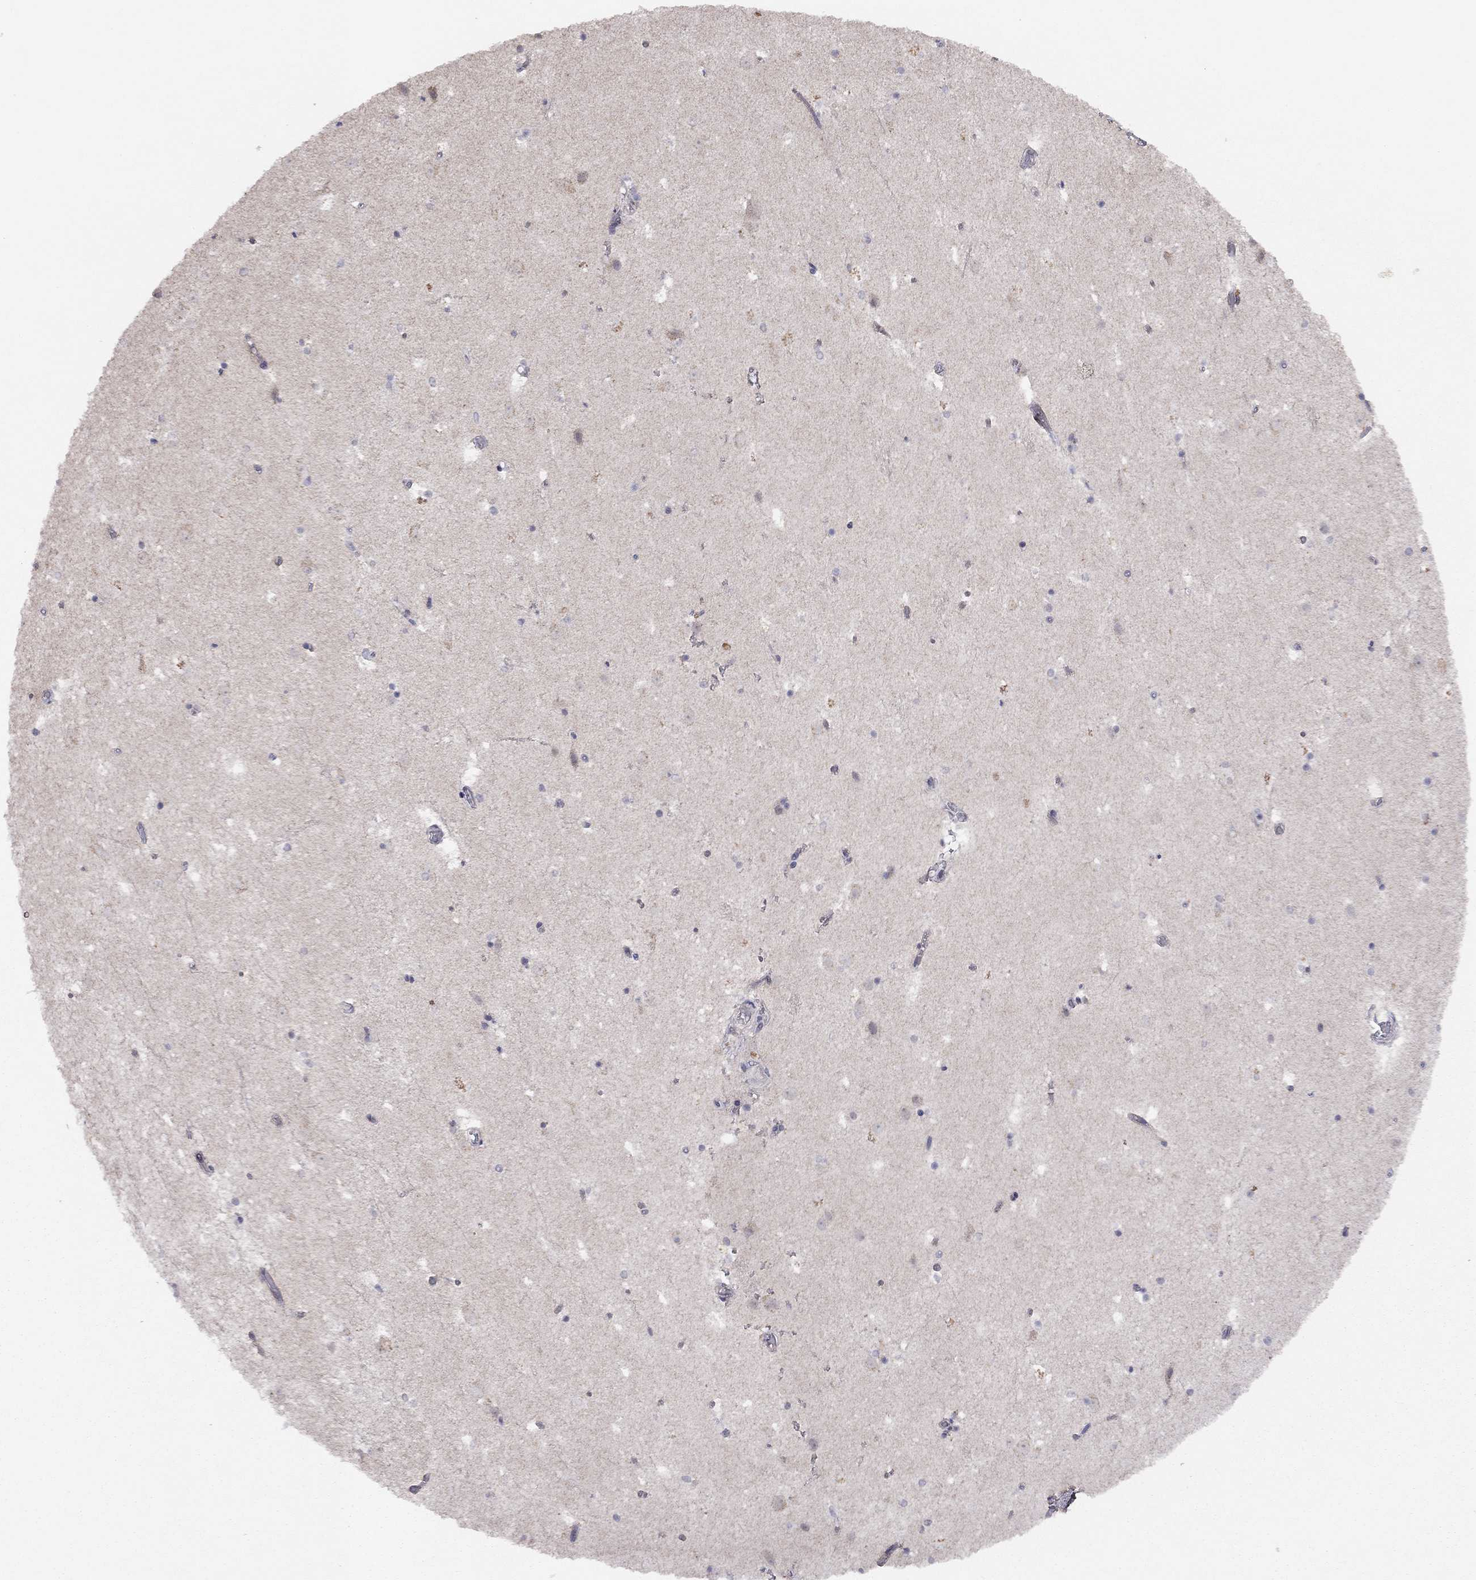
{"staining": {"intensity": "negative", "quantity": "none", "location": "none"}, "tissue": "caudate", "cell_type": "Glial cells", "image_type": "normal", "snomed": [{"axis": "morphology", "description": "Normal tissue, NOS"}, {"axis": "topography", "description": "Lateral ventricle wall"}], "caption": "IHC histopathology image of normal caudate stained for a protein (brown), which shows no positivity in glial cells. (Brightfield microscopy of DAB (3,3'-diaminobenzidine) IHC at high magnification).", "gene": "ESR2", "patient": {"sex": "male", "age": 37}}